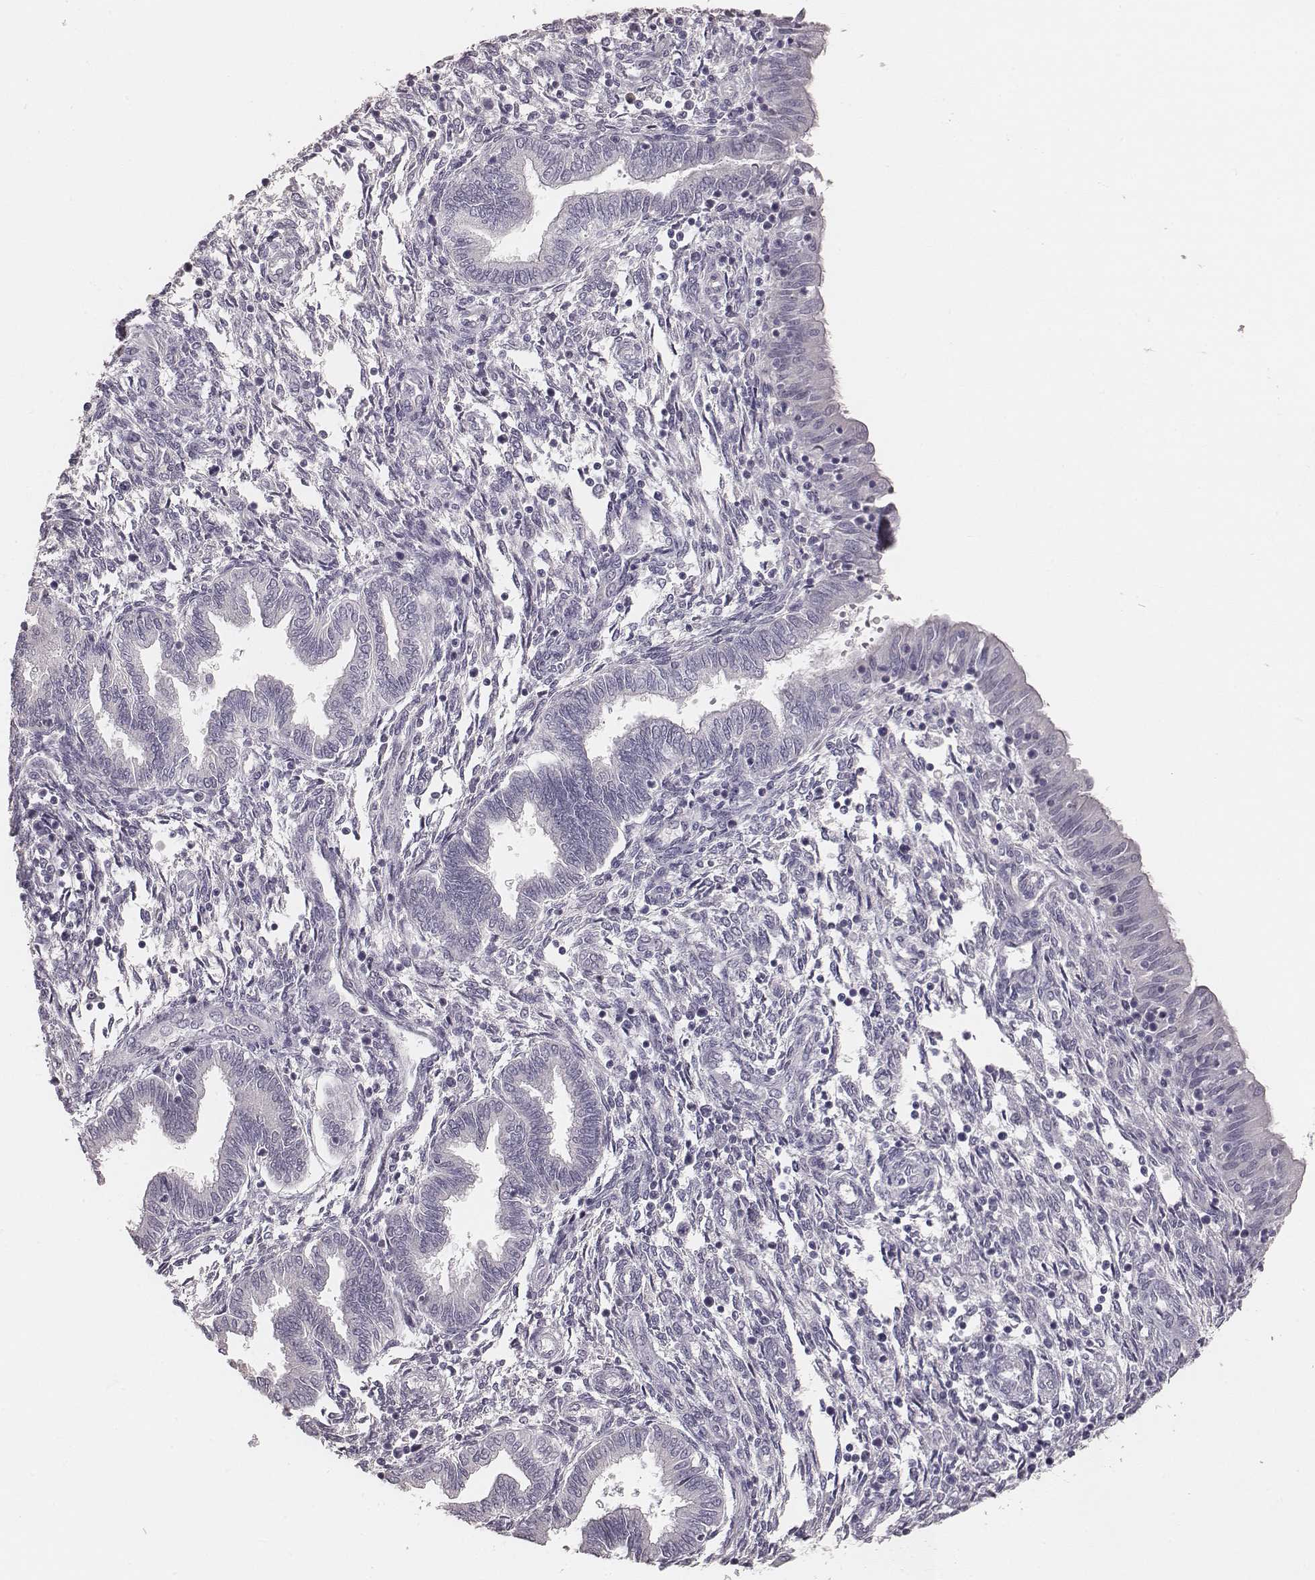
{"staining": {"intensity": "negative", "quantity": "none", "location": "none"}, "tissue": "endometrium", "cell_type": "Cells in endometrial stroma", "image_type": "normal", "snomed": [{"axis": "morphology", "description": "Normal tissue, NOS"}, {"axis": "topography", "description": "Endometrium"}], "caption": "Immunohistochemical staining of normal endometrium reveals no significant expression in cells in endometrial stroma. (Brightfield microscopy of DAB immunohistochemistry (IHC) at high magnification).", "gene": "MYH6", "patient": {"sex": "female", "age": 42}}